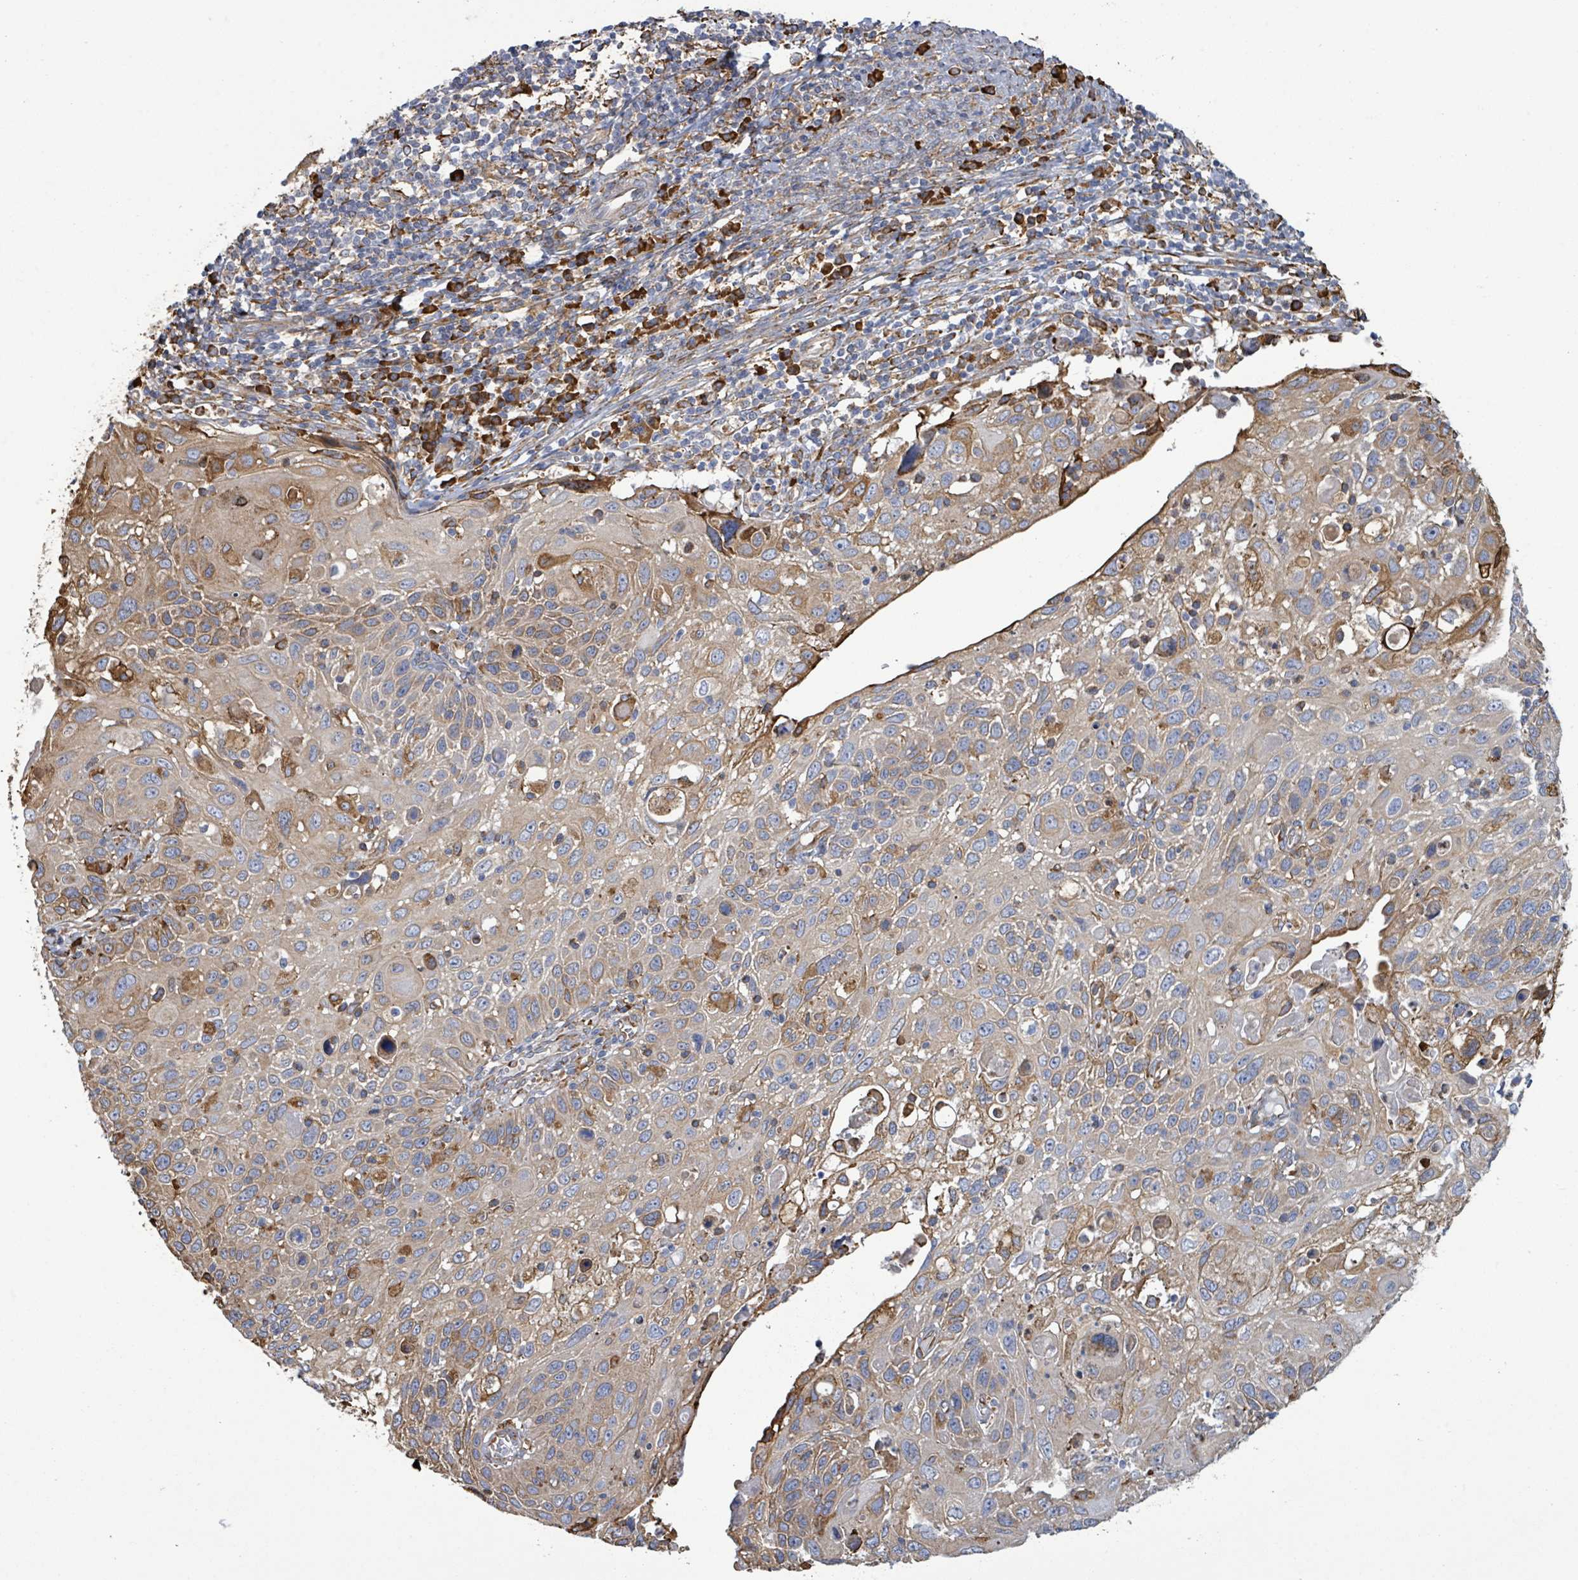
{"staining": {"intensity": "moderate", "quantity": "25%-75%", "location": "cytoplasmic/membranous"}, "tissue": "cervical cancer", "cell_type": "Tumor cells", "image_type": "cancer", "snomed": [{"axis": "morphology", "description": "Squamous cell carcinoma, NOS"}, {"axis": "topography", "description": "Cervix"}], "caption": "Immunohistochemistry (IHC) micrograph of cervical cancer (squamous cell carcinoma) stained for a protein (brown), which exhibits medium levels of moderate cytoplasmic/membranous expression in approximately 25%-75% of tumor cells.", "gene": "RFPL4A", "patient": {"sex": "female", "age": 70}}